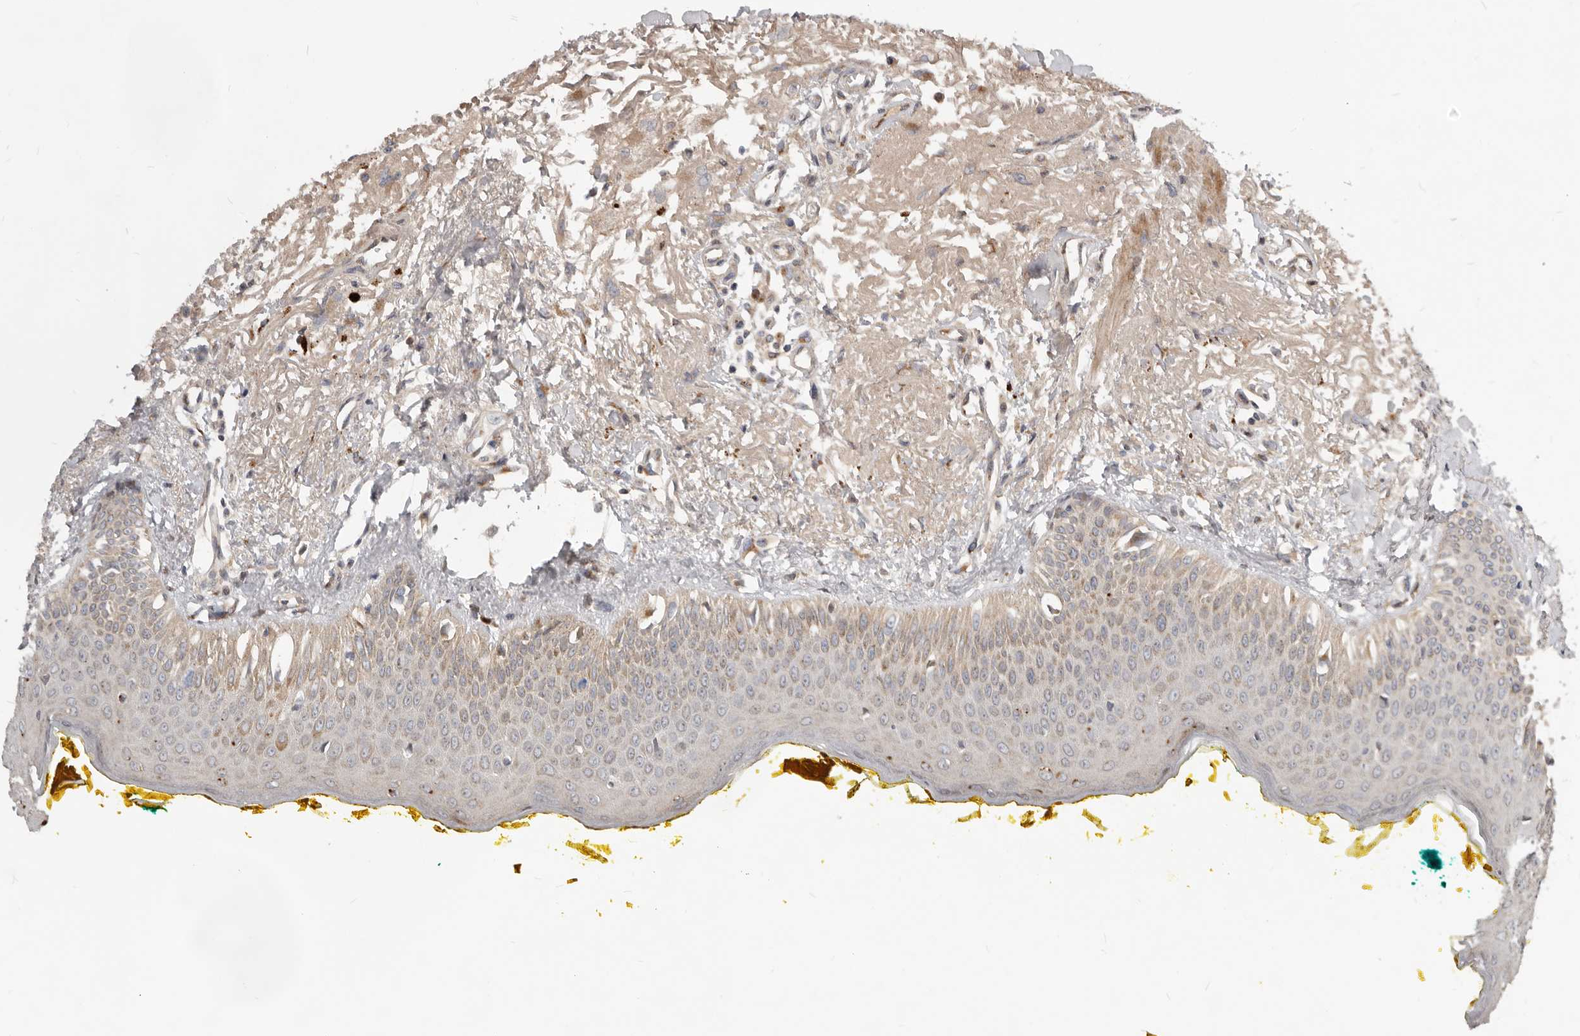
{"staining": {"intensity": "moderate", "quantity": "25%-75%", "location": "cytoplasmic/membranous"}, "tissue": "oral mucosa", "cell_type": "Squamous epithelial cells", "image_type": "normal", "snomed": [{"axis": "morphology", "description": "Normal tissue, NOS"}, {"axis": "topography", "description": "Oral tissue"}], "caption": "The histopathology image displays staining of normal oral mucosa, revealing moderate cytoplasmic/membranous protein staining (brown color) within squamous epithelial cells. (brown staining indicates protein expression, while blue staining denotes nuclei).", "gene": "NPY4R2", "patient": {"sex": "female", "age": 70}}